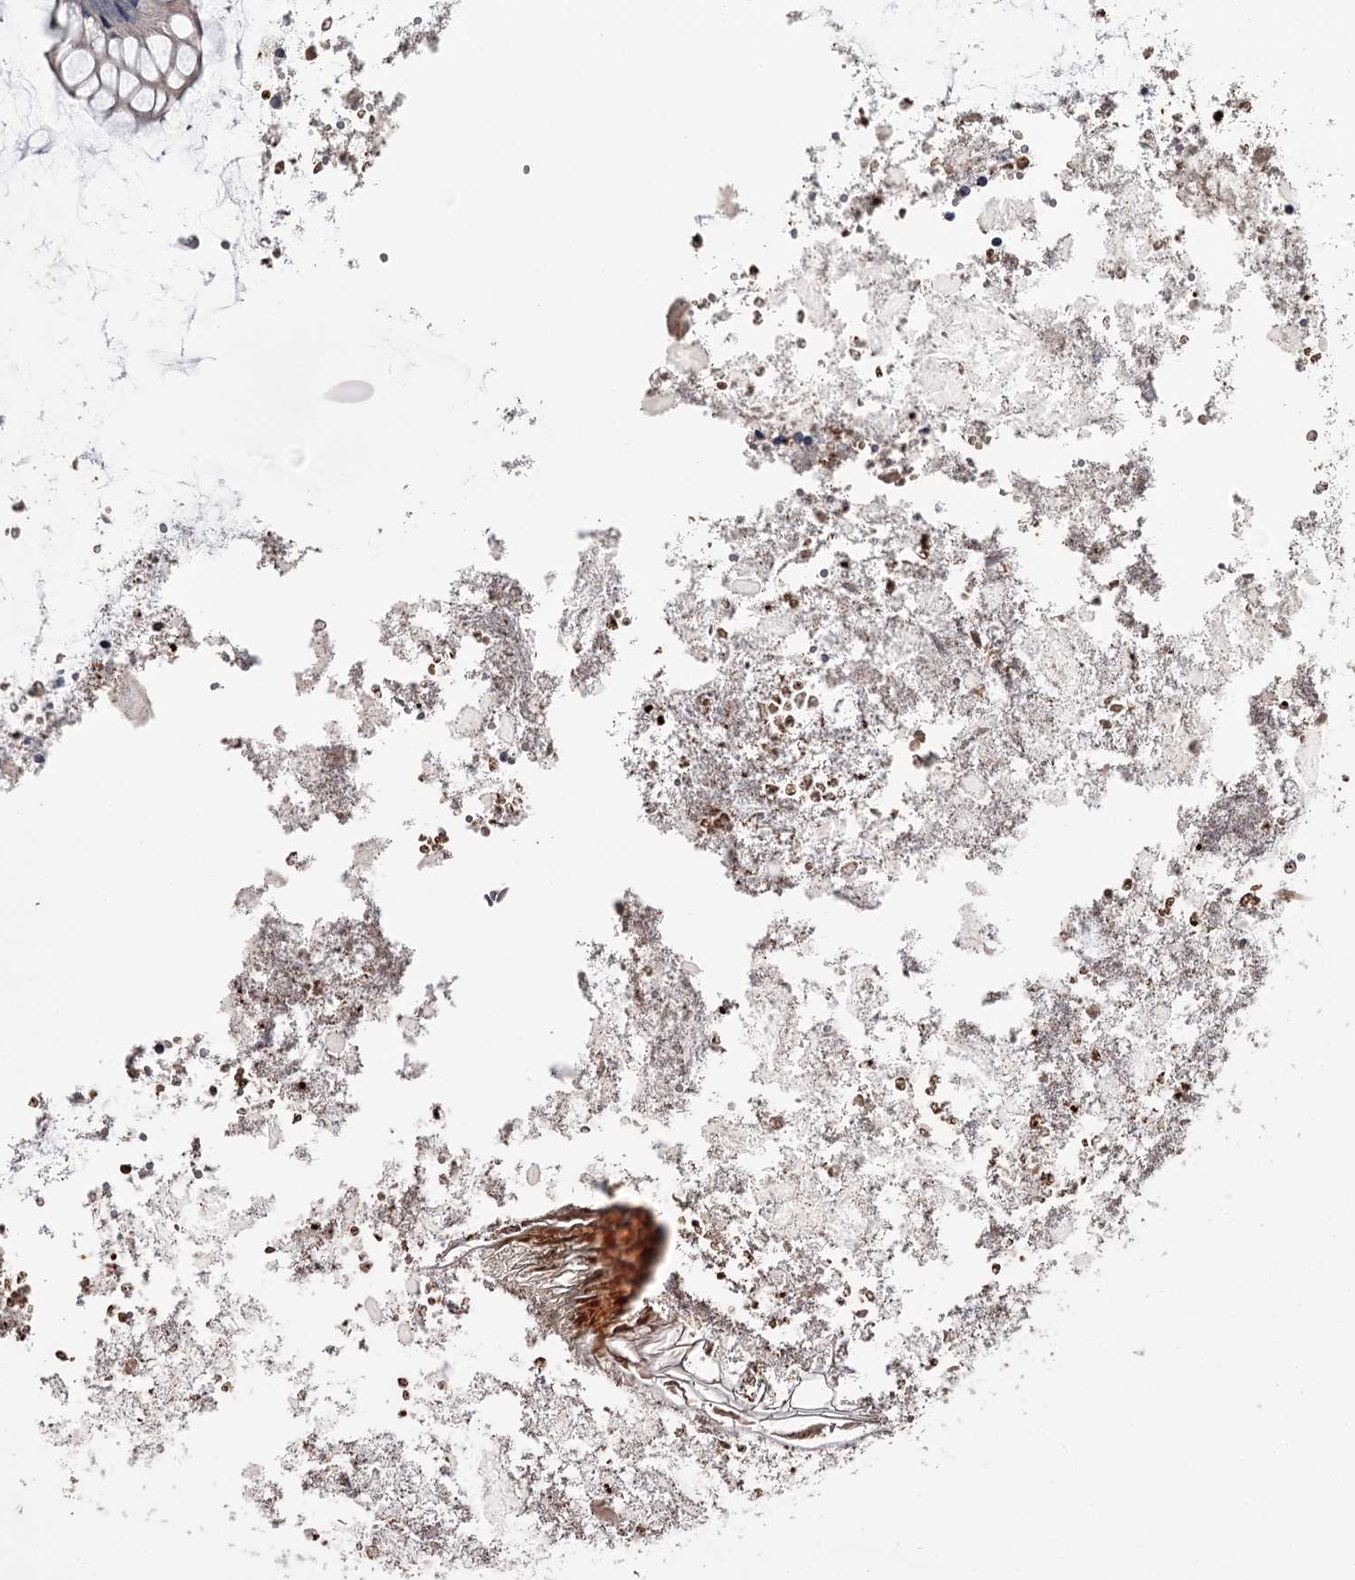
{"staining": {"intensity": "moderate", "quantity": "<25%", "location": "cytoplasmic/membranous"}, "tissue": "appendix", "cell_type": "Glandular cells", "image_type": "normal", "snomed": [{"axis": "morphology", "description": "Normal tissue, NOS"}, {"axis": "topography", "description": "Appendix"}], "caption": "A high-resolution photomicrograph shows immunohistochemistry (IHC) staining of normal appendix, which demonstrates moderate cytoplasmic/membranous positivity in about <25% of glandular cells.", "gene": "CWF19L2", "patient": {"sex": "female", "age": 54}}